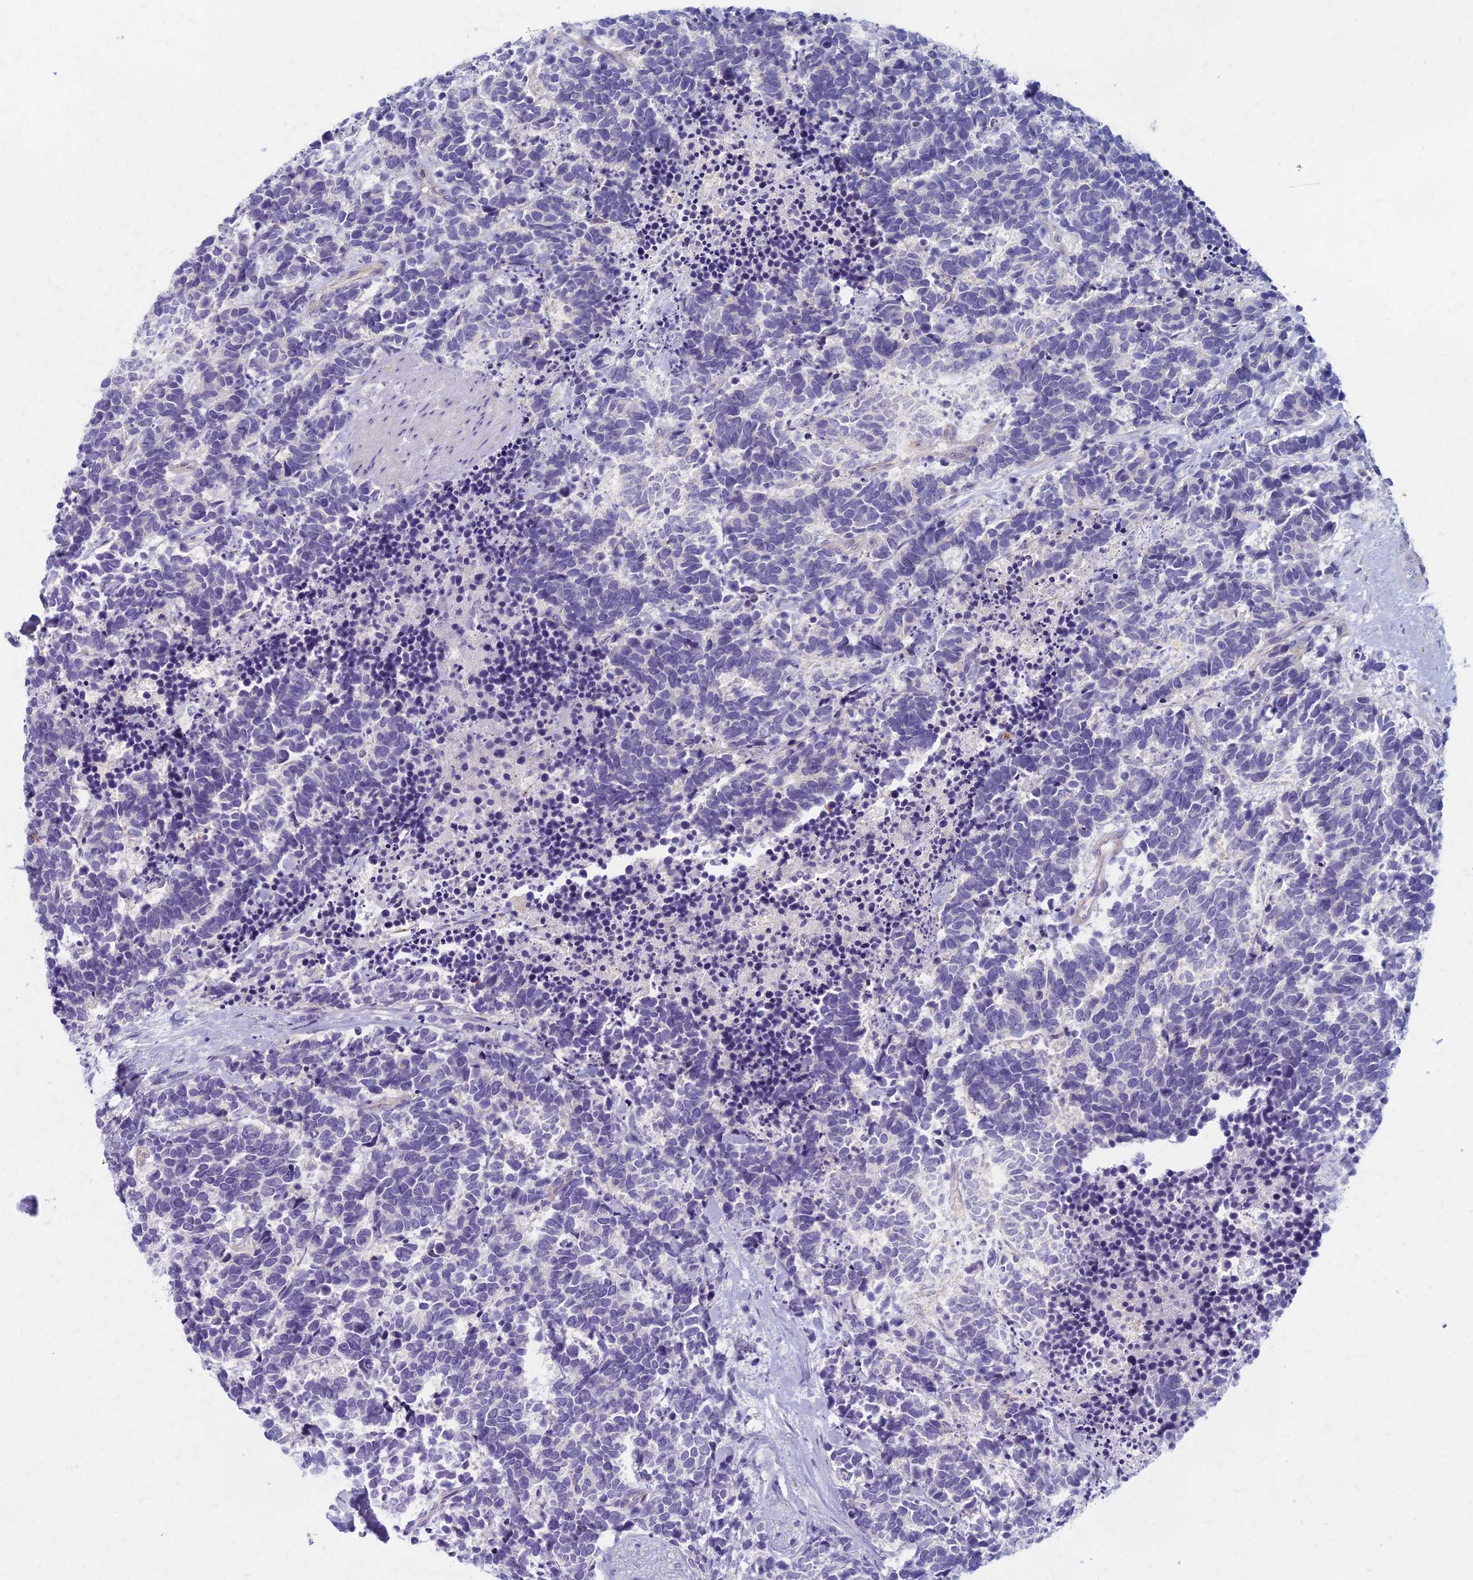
{"staining": {"intensity": "negative", "quantity": "none", "location": "none"}, "tissue": "carcinoid", "cell_type": "Tumor cells", "image_type": "cancer", "snomed": [{"axis": "morphology", "description": "Carcinoma, NOS"}, {"axis": "morphology", "description": "Carcinoid, malignant, NOS"}, {"axis": "topography", "description": "Prostate"}], "caption": "The image reveals no staining of tumor cells in carcinoid. Nuclei are stained in blue.", "gene": "AP4E1", "patient": {"sex": "male", "age": 57}}